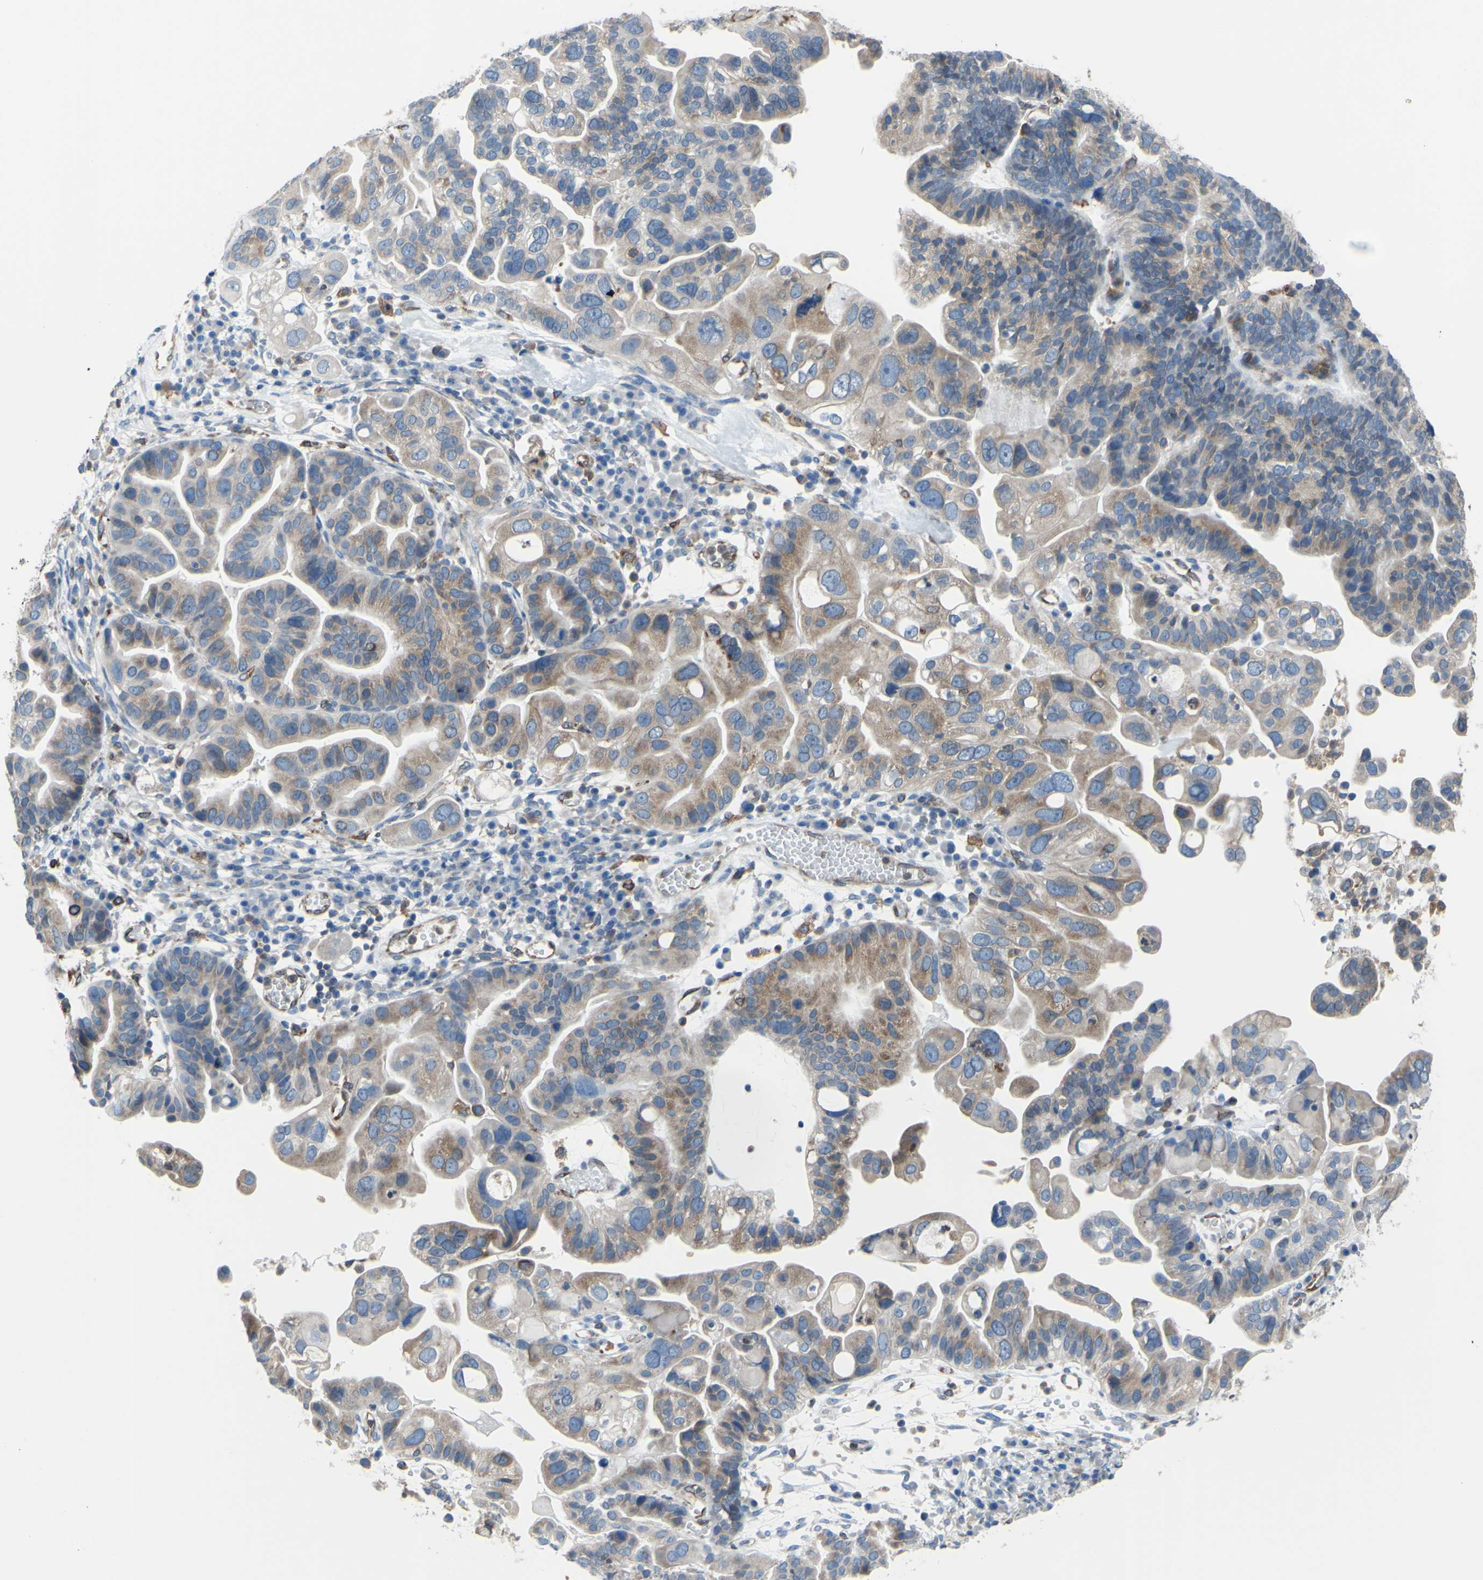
{"staining": {"intensity": "weak", "quantity": "25%-75%", "location": "cytoplasmic/membranous"}, "tissue": "ovarian cancer", "cell_type": "Tumor cells", "image_type": "cancer", "snomed": [{"axis": "morphology", "description": "Cystadenocarcinoma, serous, NOS"}, {"axis": "topography", "description": "Ovary"}], "caption": "Protein expression analysis of human serous cystadenocarcinoma (ovarian) reveals weak cytoplasmic/membranous expression in about 25%-75% of tumor cells.", "gene": "MGST2", "patient": {"sex": "female", "age": 56}}